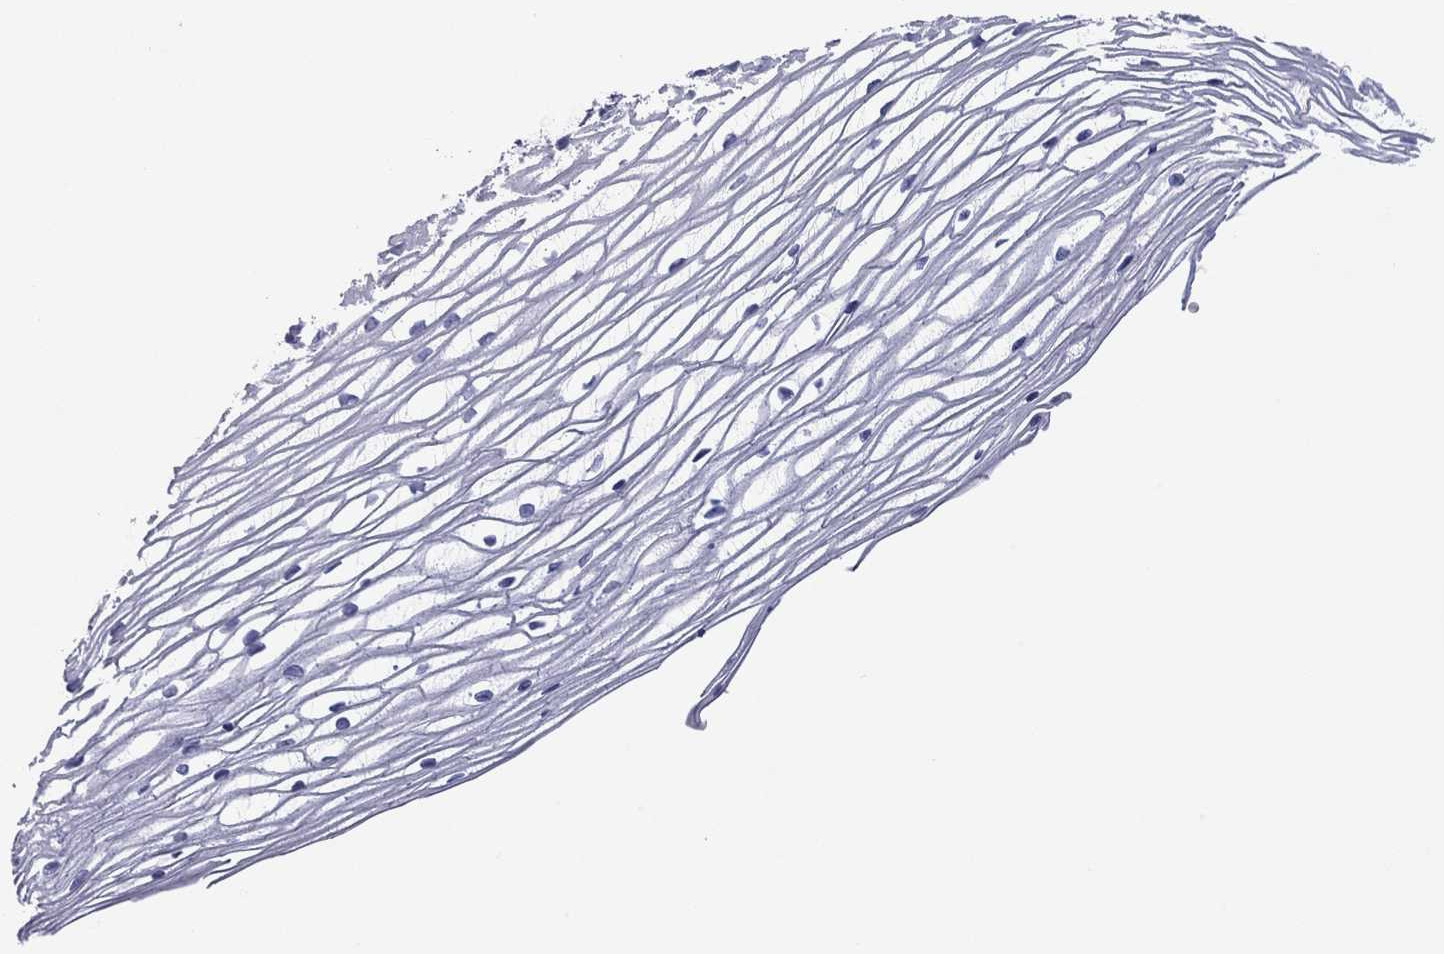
{"staining": {"intensity": "negative", "quantity": "none", "location": "none"}, "tissue": "cervix", "cell_type": "Glandular cells", "image_type": "normal", "snomed": [{"axis": "morphology", "description": "Normal tissue, NOS"}, {"axis": "topography", "description": "Cervix"}], "caption": "Cervix stained for a protein using IHC displays no staining glandular cells.", "gene": "VSIG10", "patient": {"sex": "female", "age": 40}}